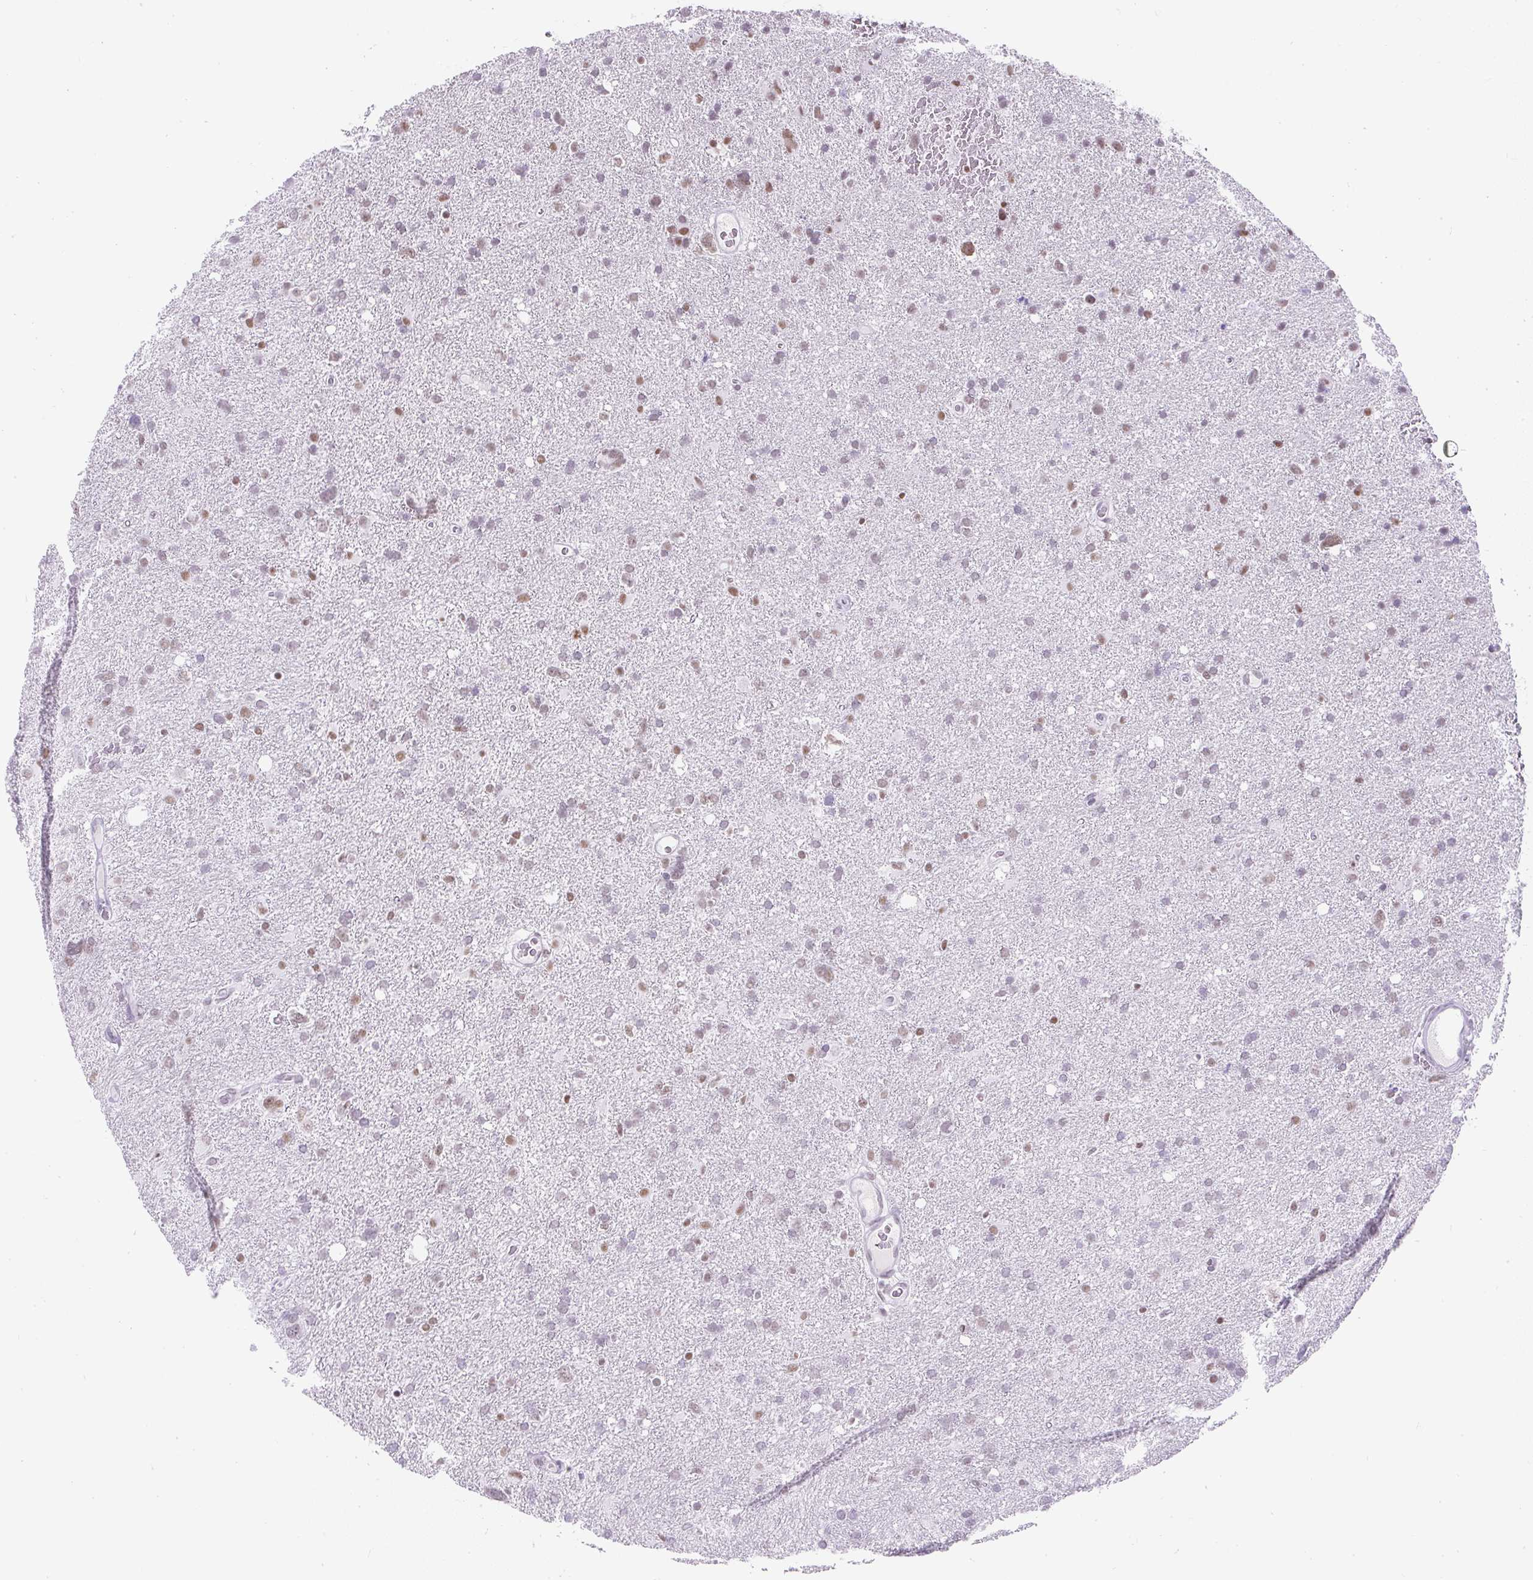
{"staining": {"intensity": "weak", "quantity": "<25%", "location": "nuclear"}, "tissue": "glioma", "cell_type": "Tumor cells", "image_type": "cancer", "snomed": [{"axis": "morphology", "description": "Glioma, malignant, High grade"}, {"axis": "topography", "description": "Brain"}], "caption": "IHC of glioma shows no expression in tumor cells.", "gene": "PLCXD2", "patient": {"sex": "male", "age": 61}}